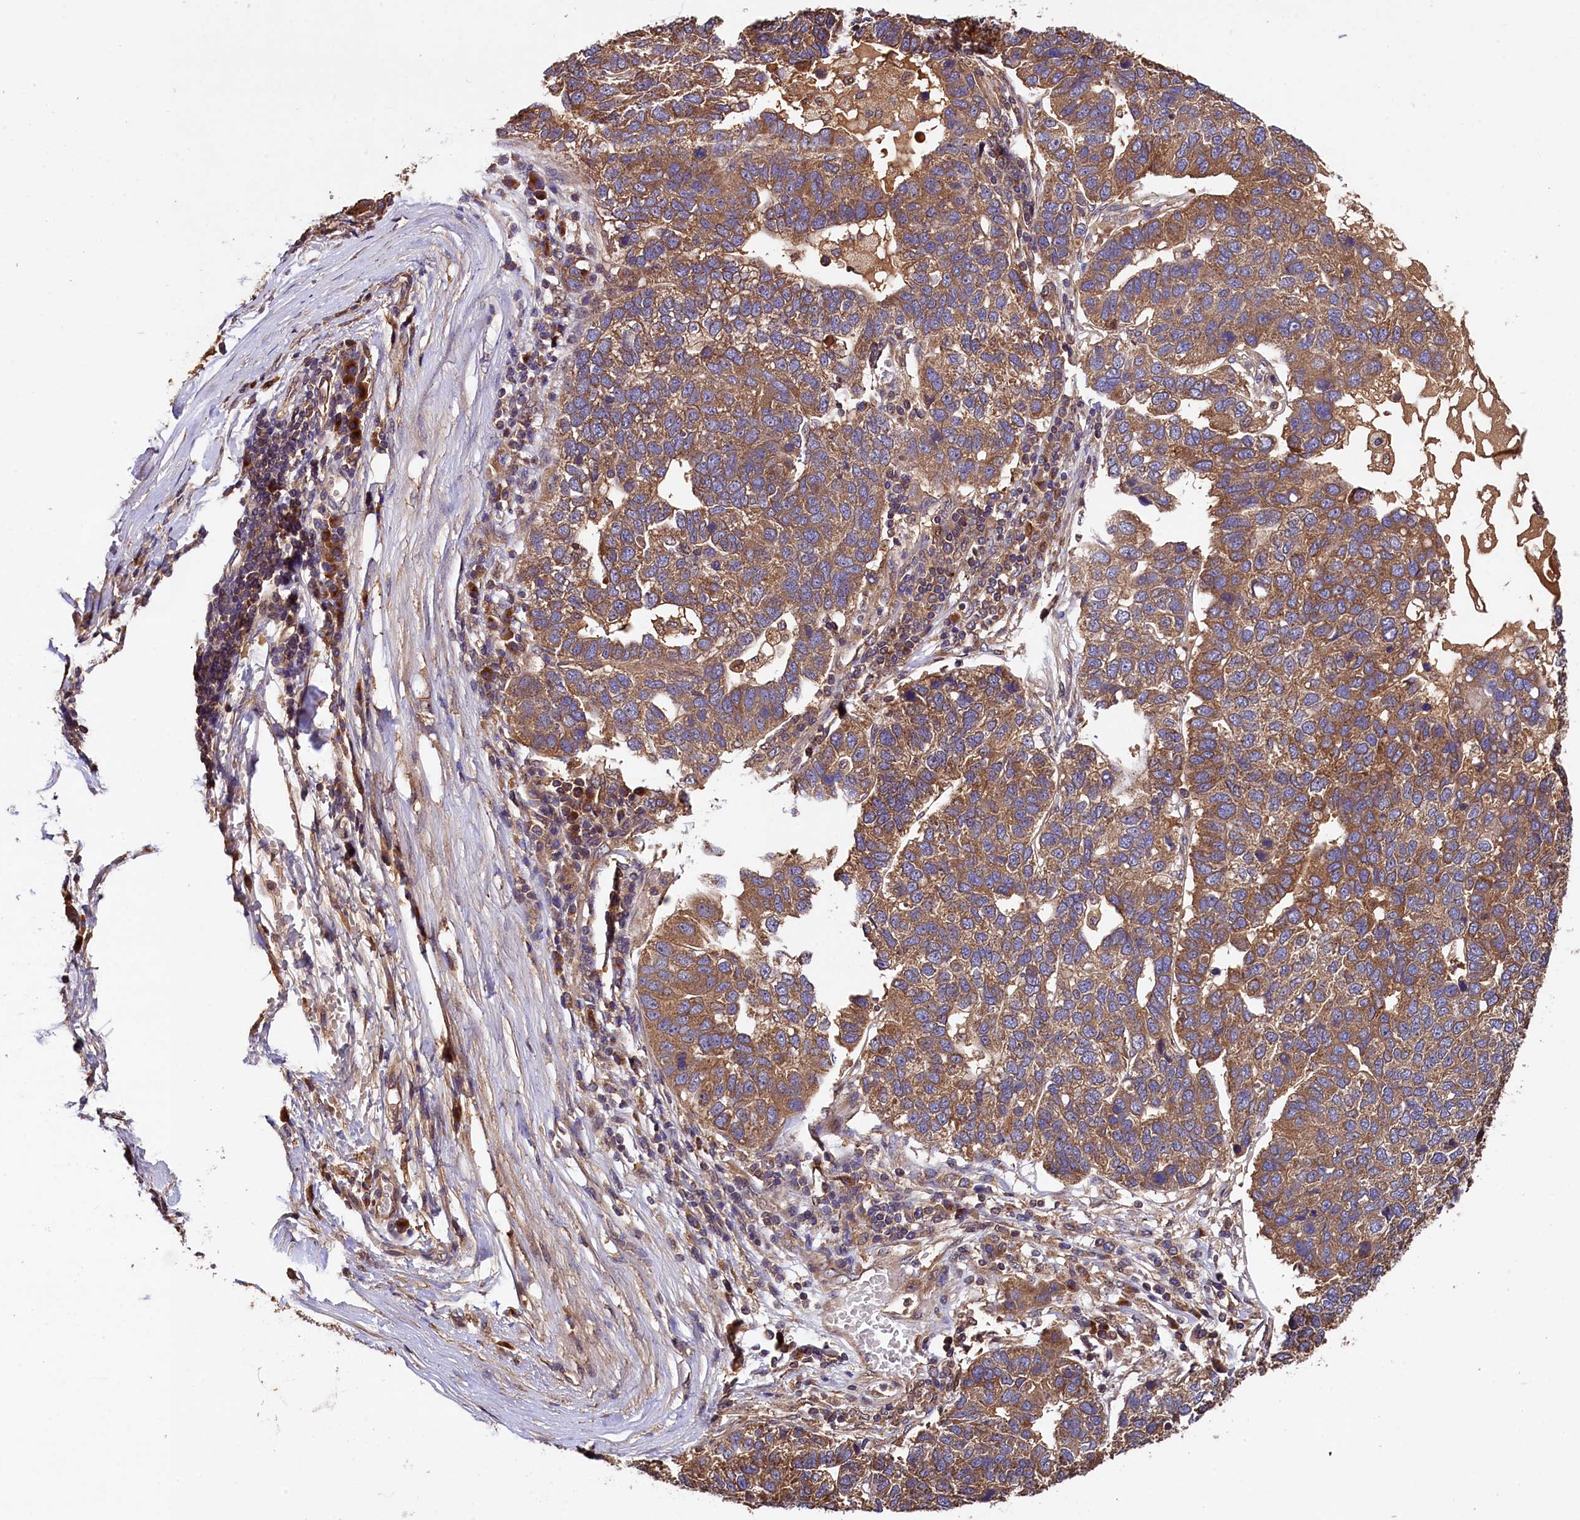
{"staining": {"intensity": "moderate", "quantity": ">75%", "location": "cytoplasmic/membranous"}, "tissue": "pancreatic cancer", "cell_type": "Tumor cells", "image_type": "cancer", "snomed": [{"axis": "morphology", "description": "Adenocarcinoma, NOS"}, {"axis": "topography", "description": "Pancreas"}], "caption": "IHC (DAB (3,3'-diaminobenzidine)) staining of pancreatic cancer reveals moderate cytoplasmic/membranous protein expression in about >75% of tumor cells. (brown staining indicates protein expression, while blue staining denotes nuclei).", "gene": "KLC2", "patient": {"sex": "female", "age": 61}}